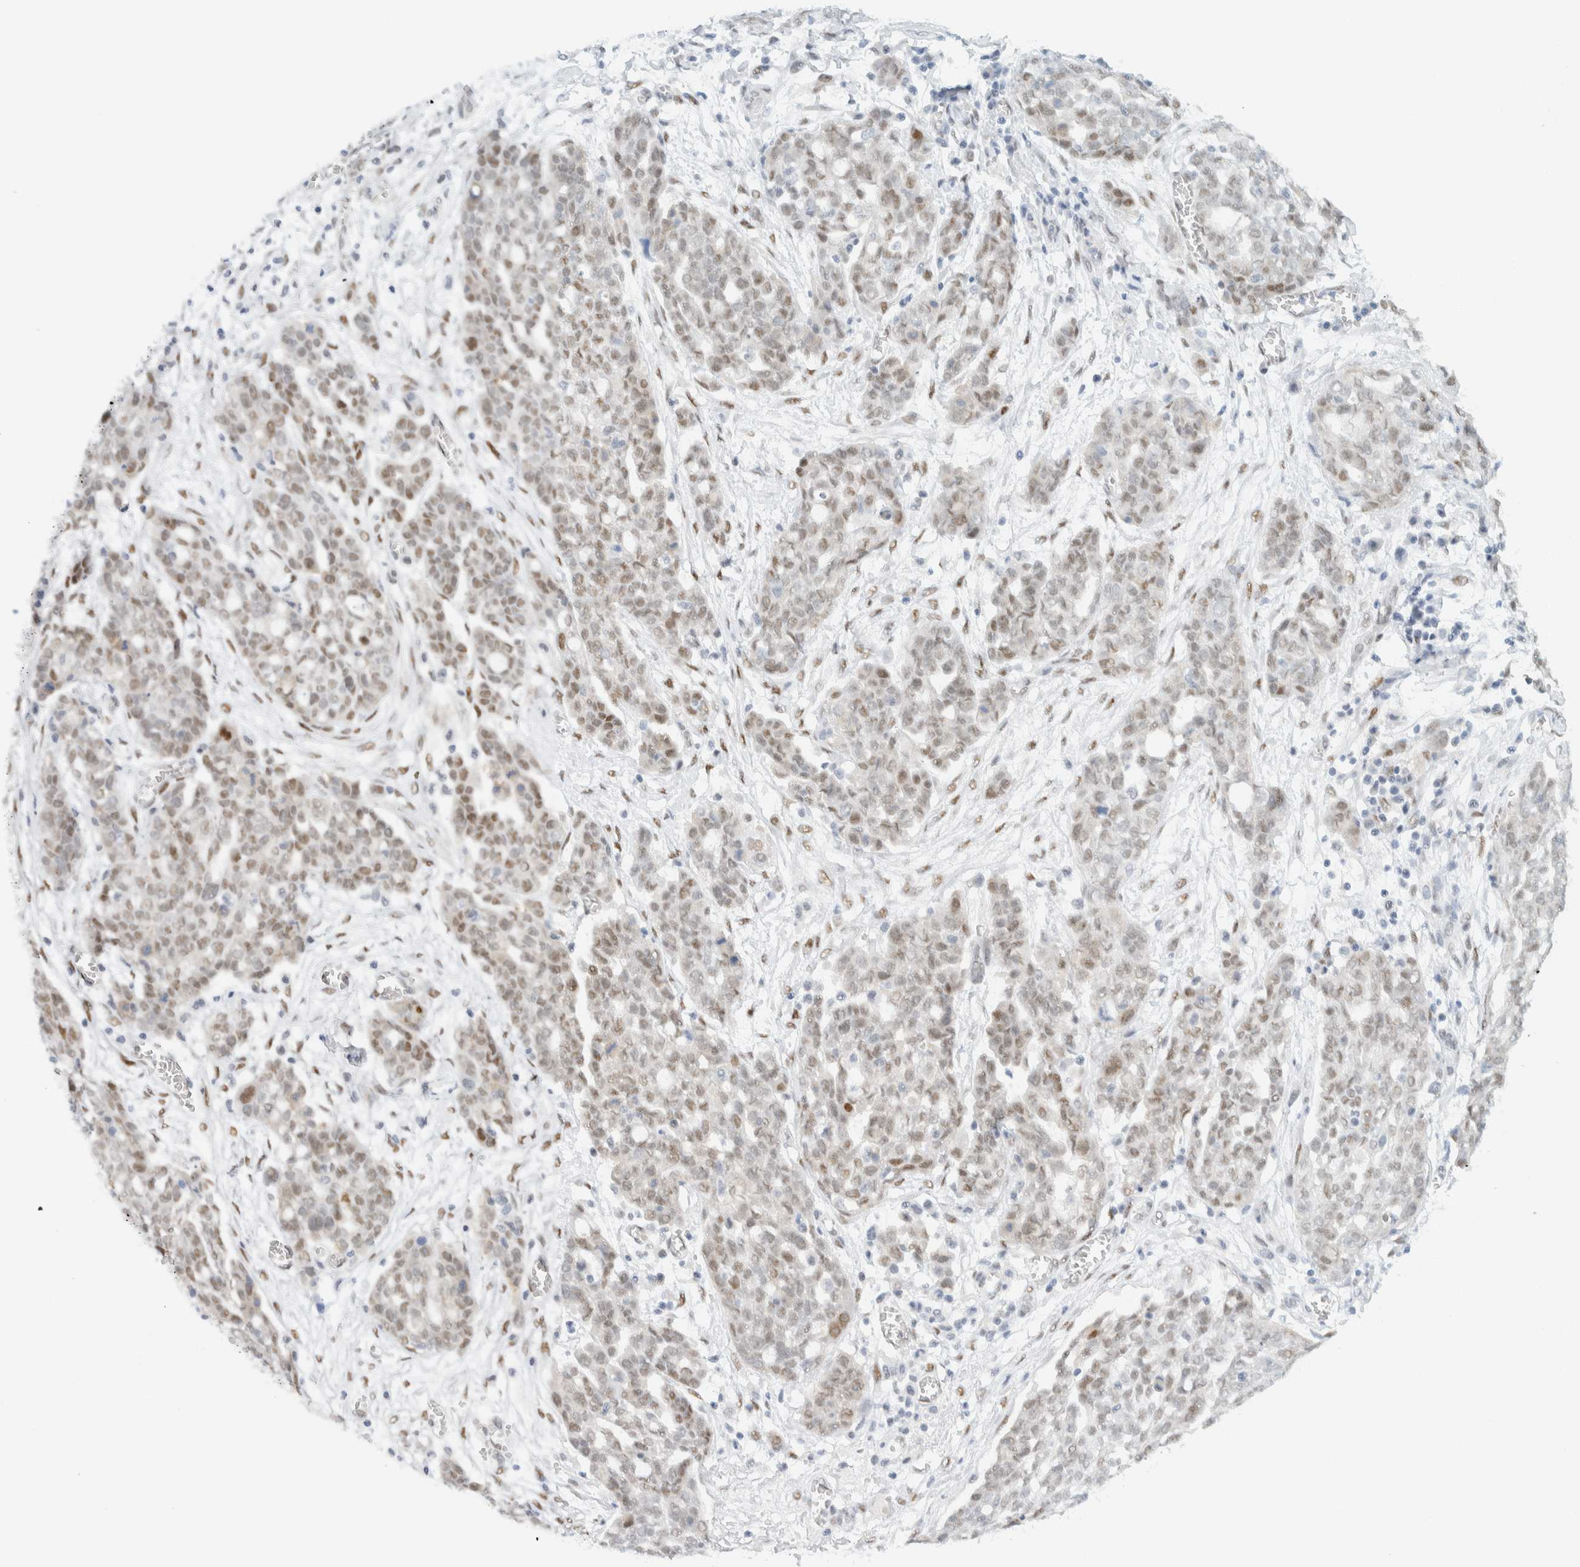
{"staining": {"intensity": "weak", "quantity": "25%-75%", "location": "nuclear"}, "tissue": "ovarian cancer", "cell_type": "Tumor cells", "image_type": "cancer", "snomed": [{"axis": "morphology", "description": "Cystadenocarcinoma, serous, NOS"}, {"axis": "topography", "description": "Soft tissue"}, {"axis": "topography", "description": "Ovary"}], "caption": "Protein expression by immunohistochemistry (IHC) exhibits weak nuclear positivity in approximately 25%-75% of tumor cells in ovarian cancer (serous cystadenocarcinoma).", "gene": "ZNF683", "patient": {"sex": "female", "age": 57}}